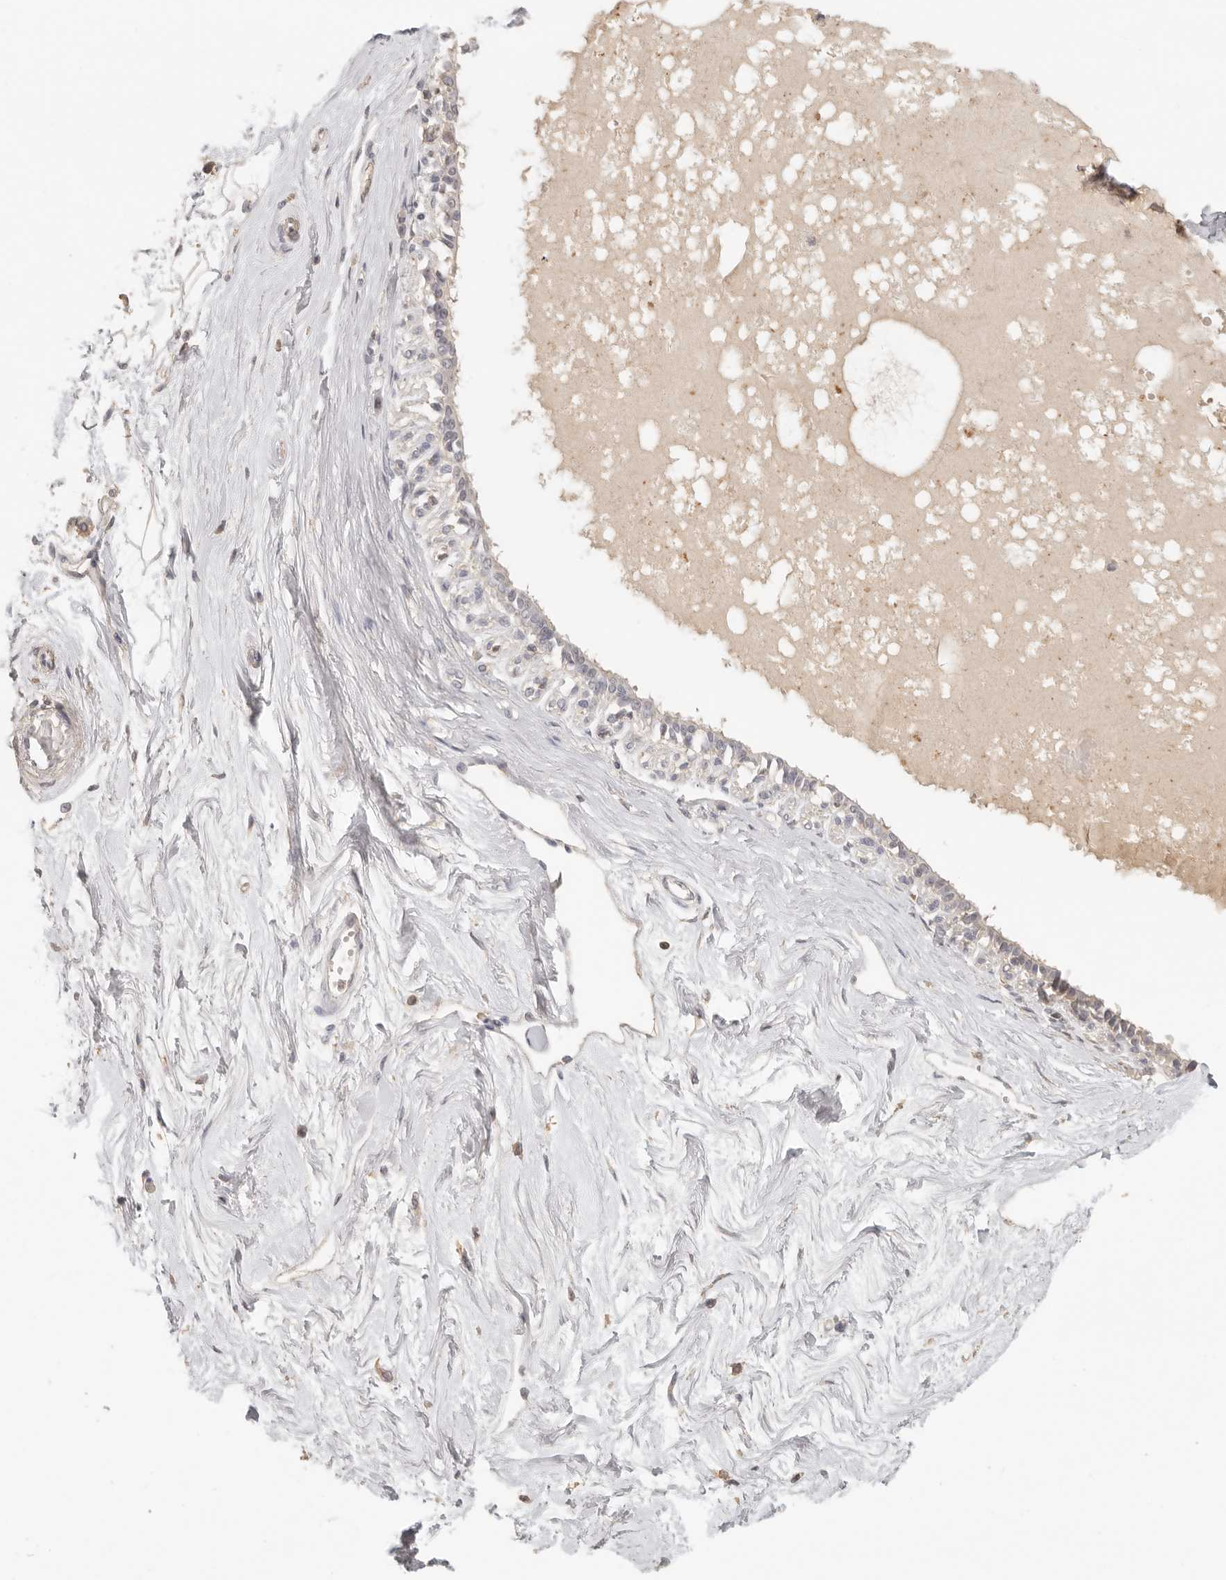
{"staining": {"intensity": "negative", "quantity": "none", "location": "none"}, "tissue": "breast", "cell_type": "Adipocytes", "image_type": "normal", "snomed": [{"axis": "morphology", "description": "Normal tissue, NOS"}, {"axis": "topography", "description": "Breast"}], "caption": "This micrograph is of unremarkable breast stained with immunohistochemistry to label a protein in brown with the nuclei are counter-stained blue. There is no expression in adipocytes.", "gene": "CSK", "patient": {"sex": "female", "age": 45}}